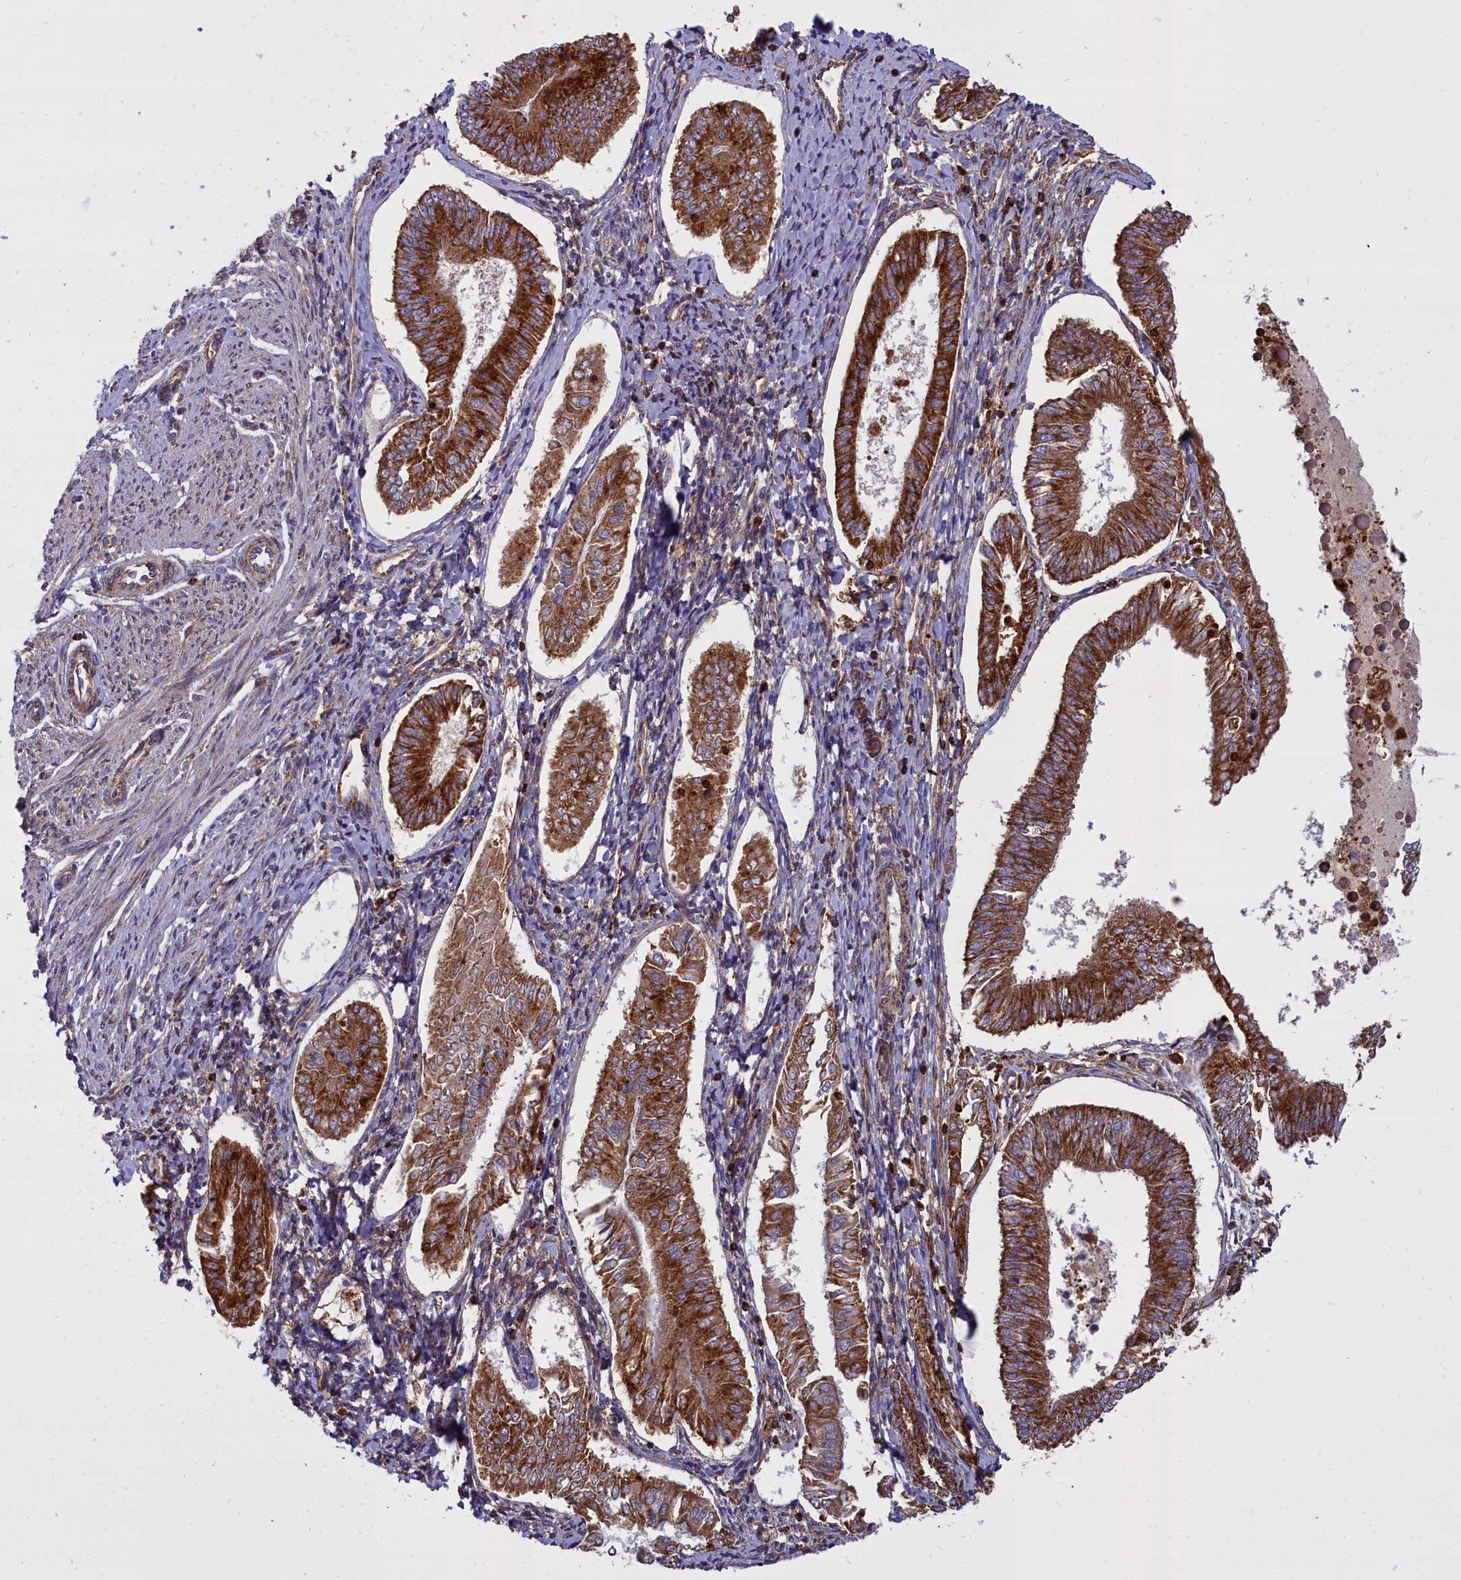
{"staining": {"intensity": "strong", "quantity": ">75%", "location": "cytoplasmic/membranous"}, "tissue": "endometrial cancer", "cell_type": "Tumor cells", "image_type": "cancer", "snomed": [{"axis": "morphology", "description": "Adenocarcinoma, NOS"}, {"axis": "topography", "description": "Endometrium"}], "caption": "About >75% of tumor cells in endometrial cancer demonstrate strong cytoplasmic/membranous protein staining as visualized by brown immunohistochemical staining.", "gene": "LNPEP", "patient": {"sex": "female", "age": 58}}